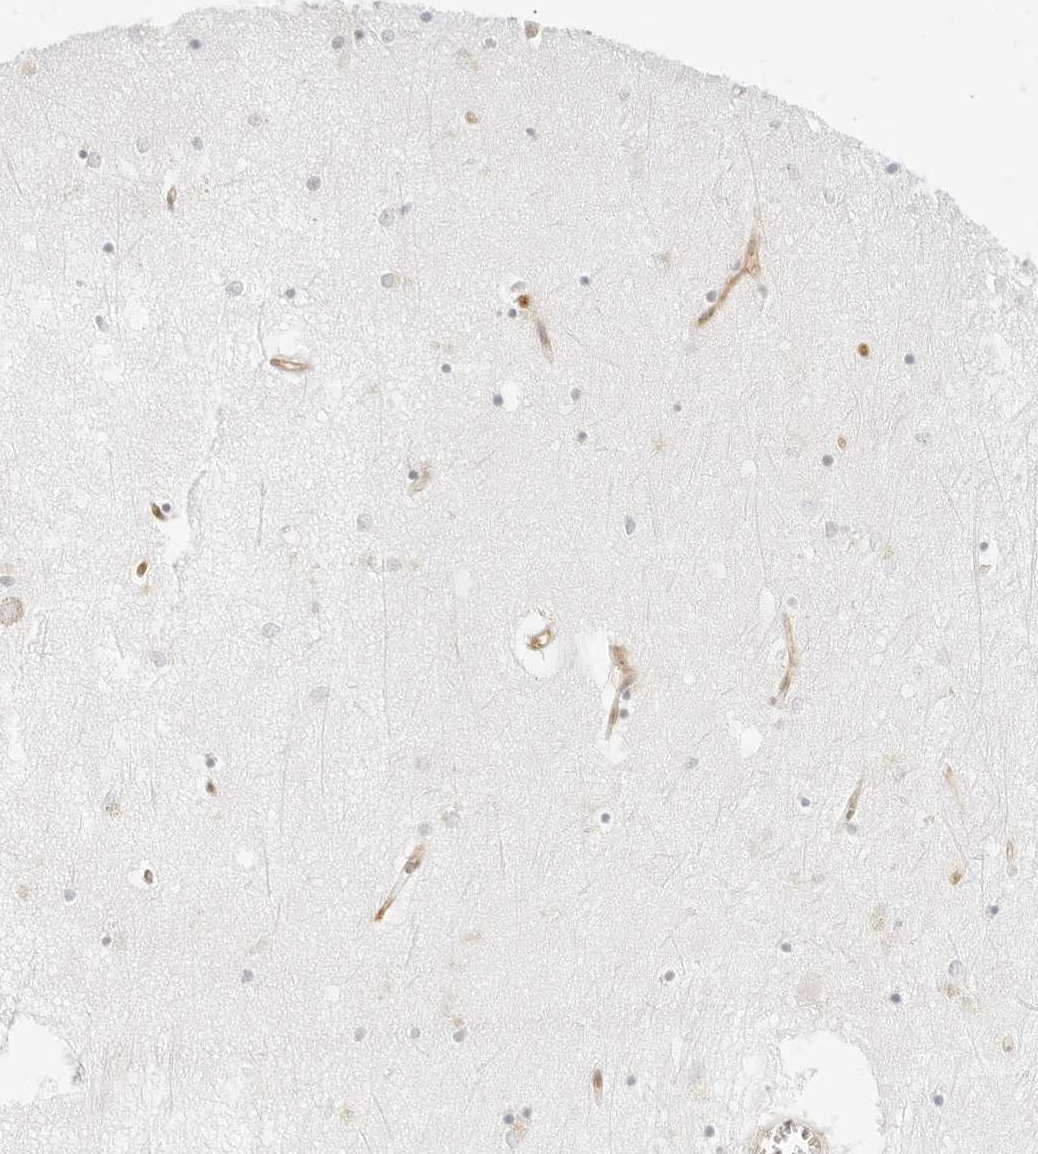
{"staining": {"intensity": "weak", "quantity": "<25%", "location": "nuclear"}, "tissue": "hippocampus", "cell_type": "Glial cells", "image_type": "normal", "snomed": [{"axis": "morphology", "description": "Normal tissue, NOS"}, {"axis": "topography", "description": "Hippocampus"}], "caption": "This is an IHC histopathology image of unremarkable hippocampus. There is no staining in glial cells.", "gene": "ITGA6", "patient": {"sex": "male", "age": 70}}